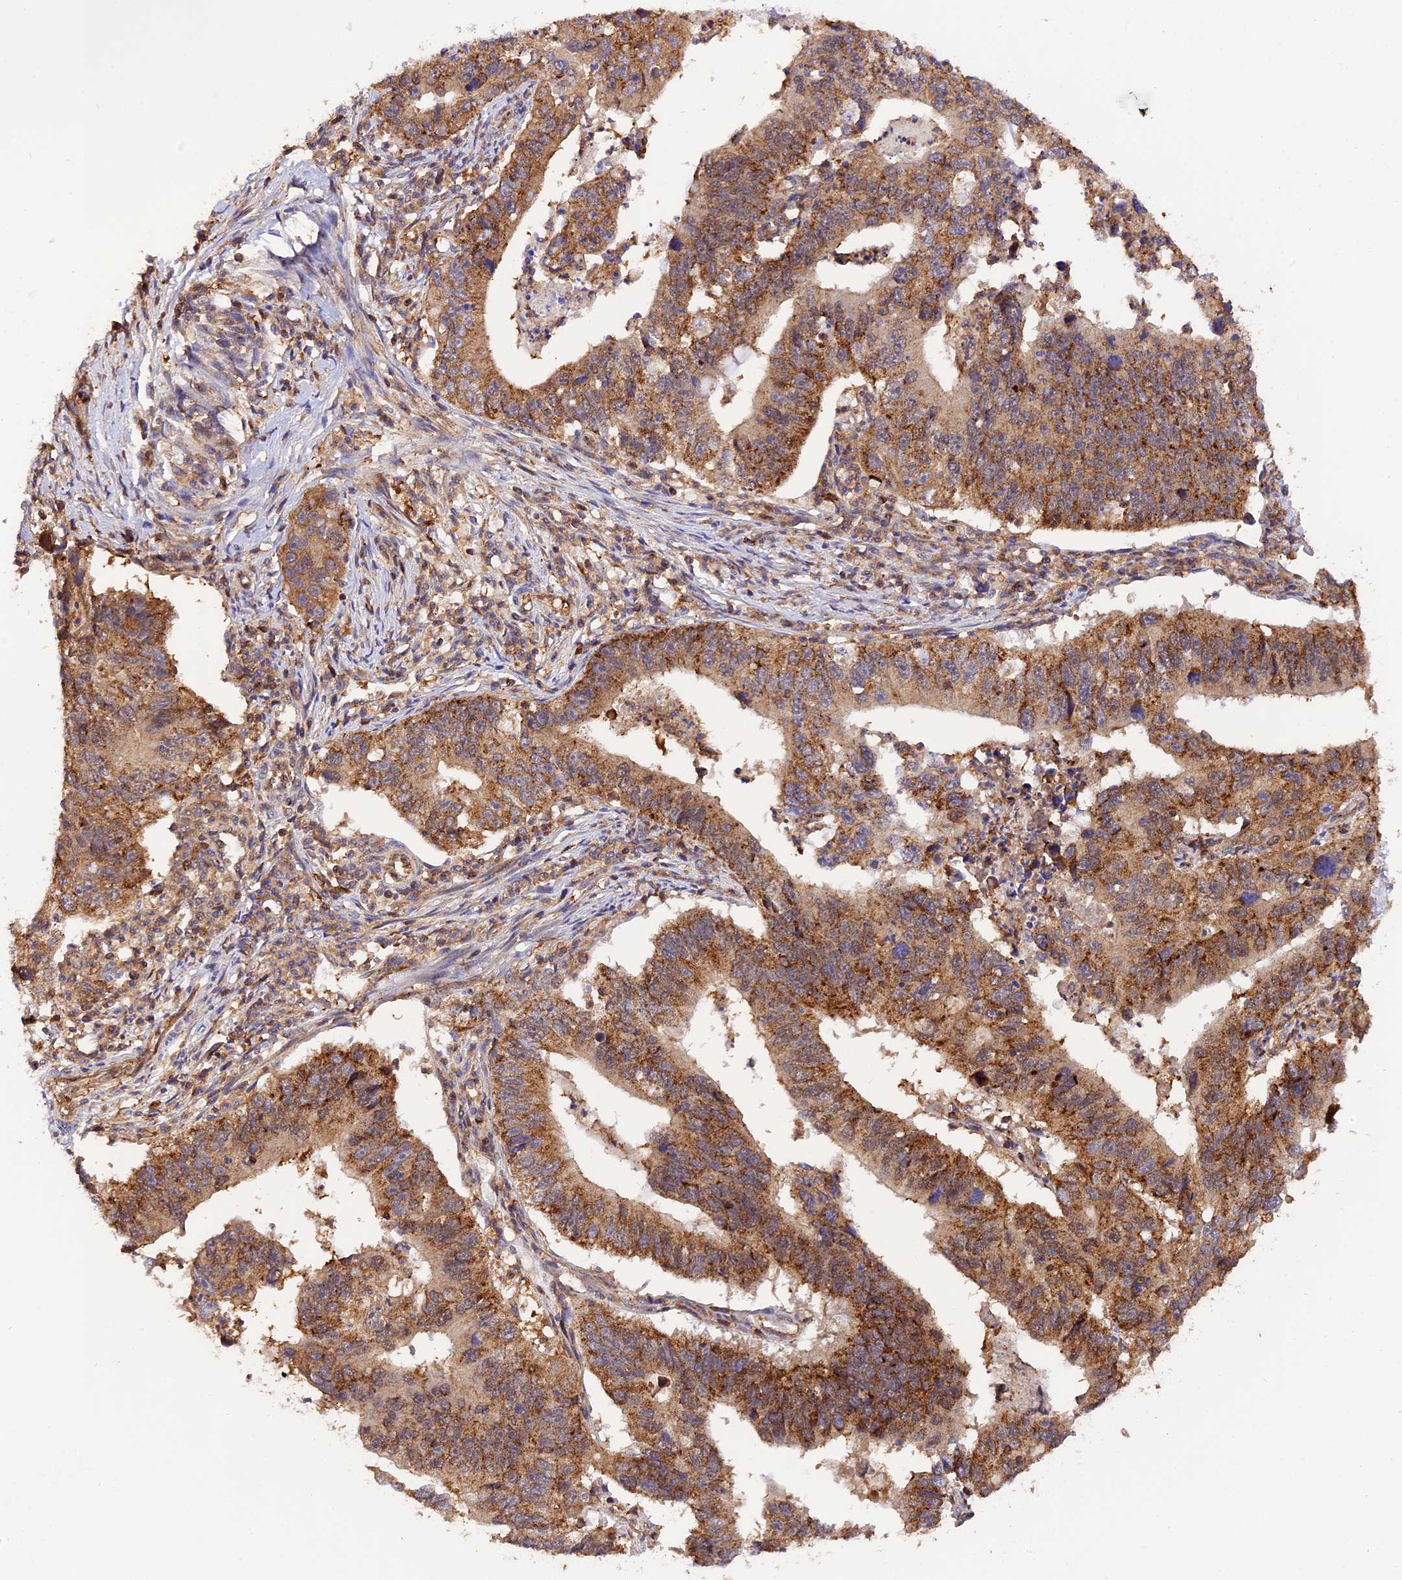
{"staining": {"intensity": "strong", "quantity": ">75%", "location": "cytoplasmic/membranous"}, "tissue": "stomach cancer", "cell_type": "Tumor cells", "image_type": "cancer", "snomed": [{"axis": "morphology", "description": "Adenocarcinoma, NOS"}, {"axis": "topography", "description": "Stomach"}], "caption": "An image of stomach adenocarcinoma stained for a protein exhibits strong cytoplasmic/membranous brown staining in tumor cells.", "gene": "PEX3", "patient": {"sex": "male", "age": 59}}